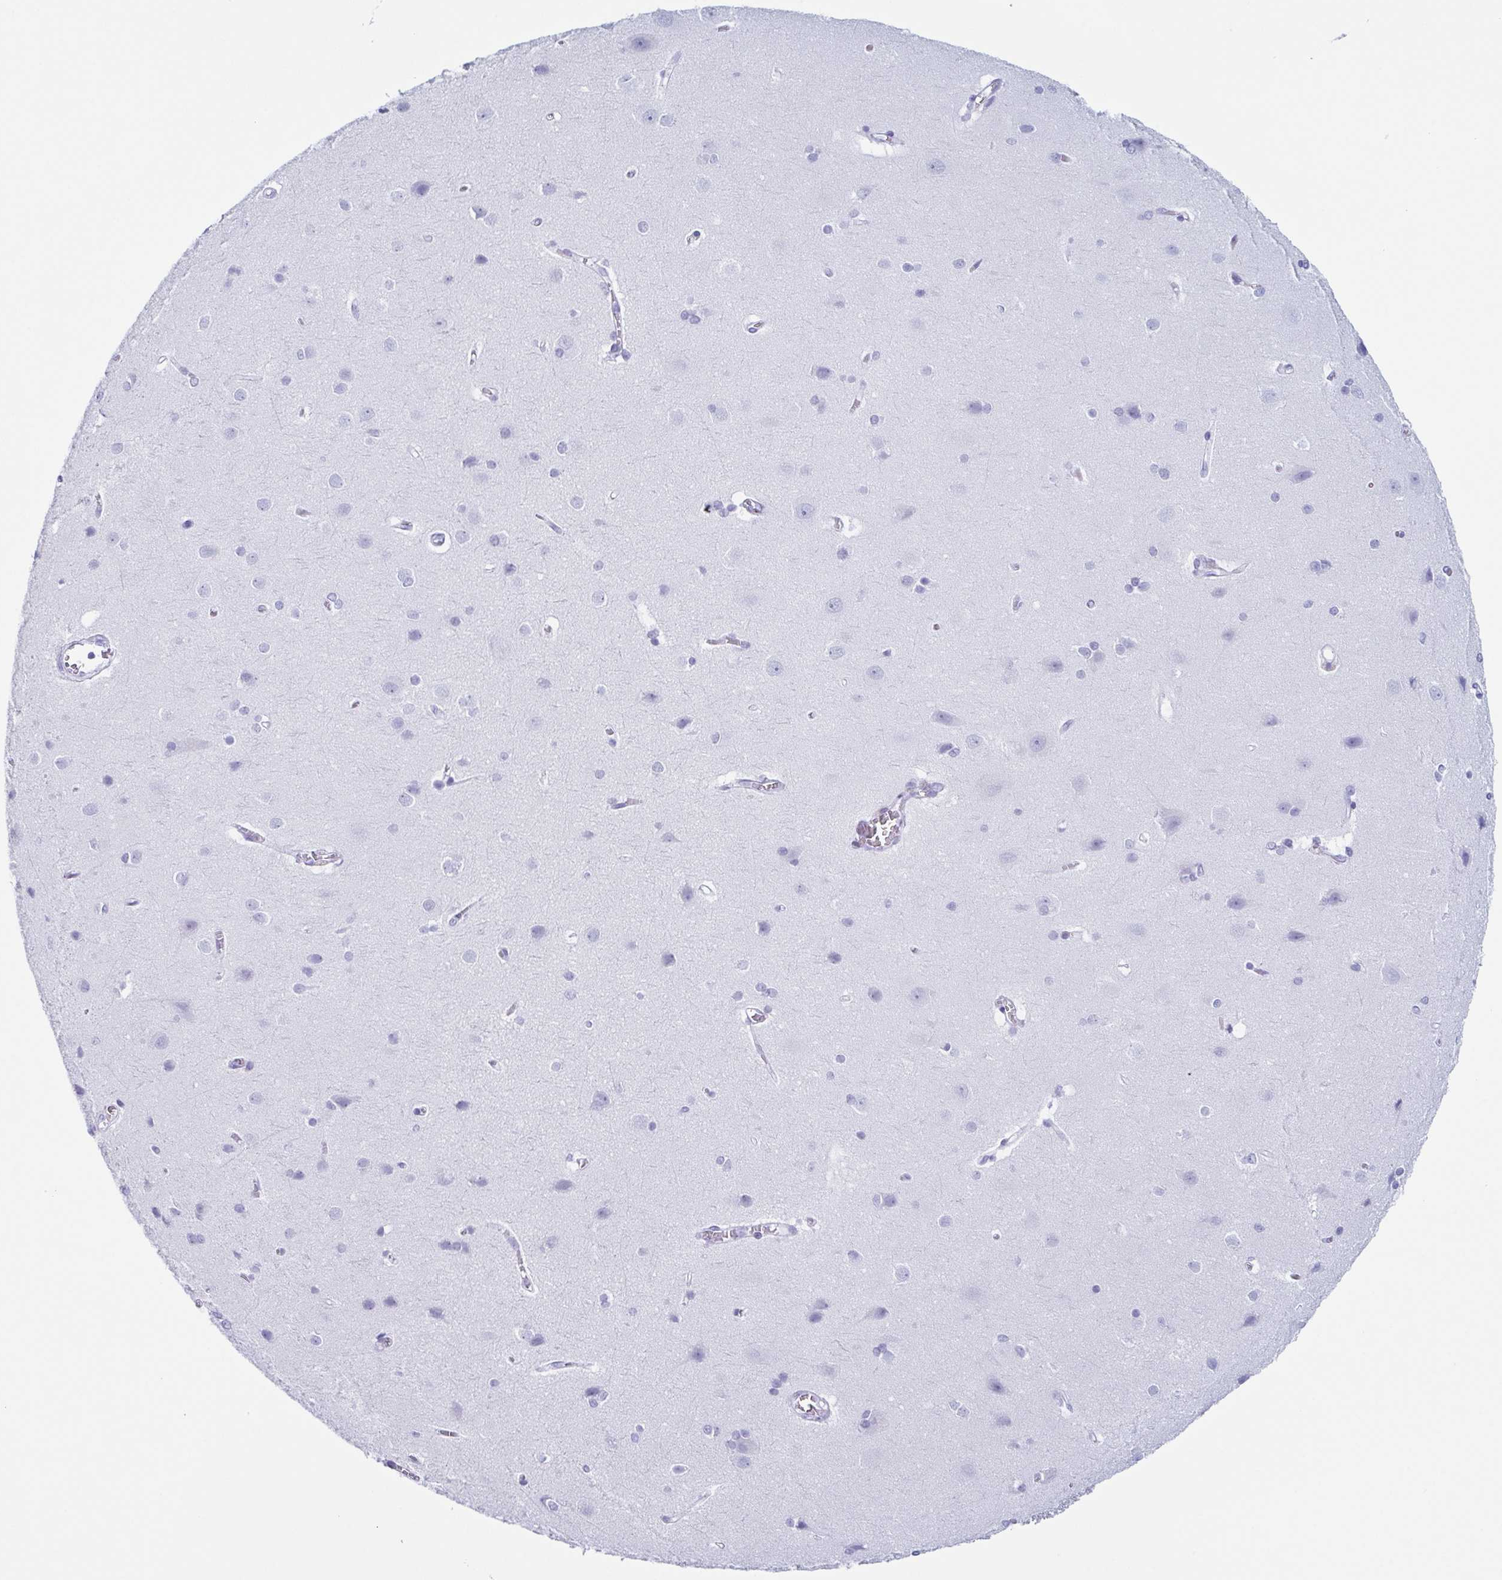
{"staining": {"intensity": "negative", "quantity": "none", "location": "none"}, "tissue": "cerebral cortex", "cell_type": "Endothelial cells", "image_type": "normal", "snomed": [{"axis": "morphology", "description": "Normal tissue, NOS"}, {"axis": "topography", "description": "Cerebral cortex"}], "caption": "IHC image of normal cerebral cortex stained for a protein (brown), which reveals no positivity in endothelial cells. (DAB IHC, high magnification).", "gene": "ENKUR", "patient": {"sex": "male", "age": 37}}